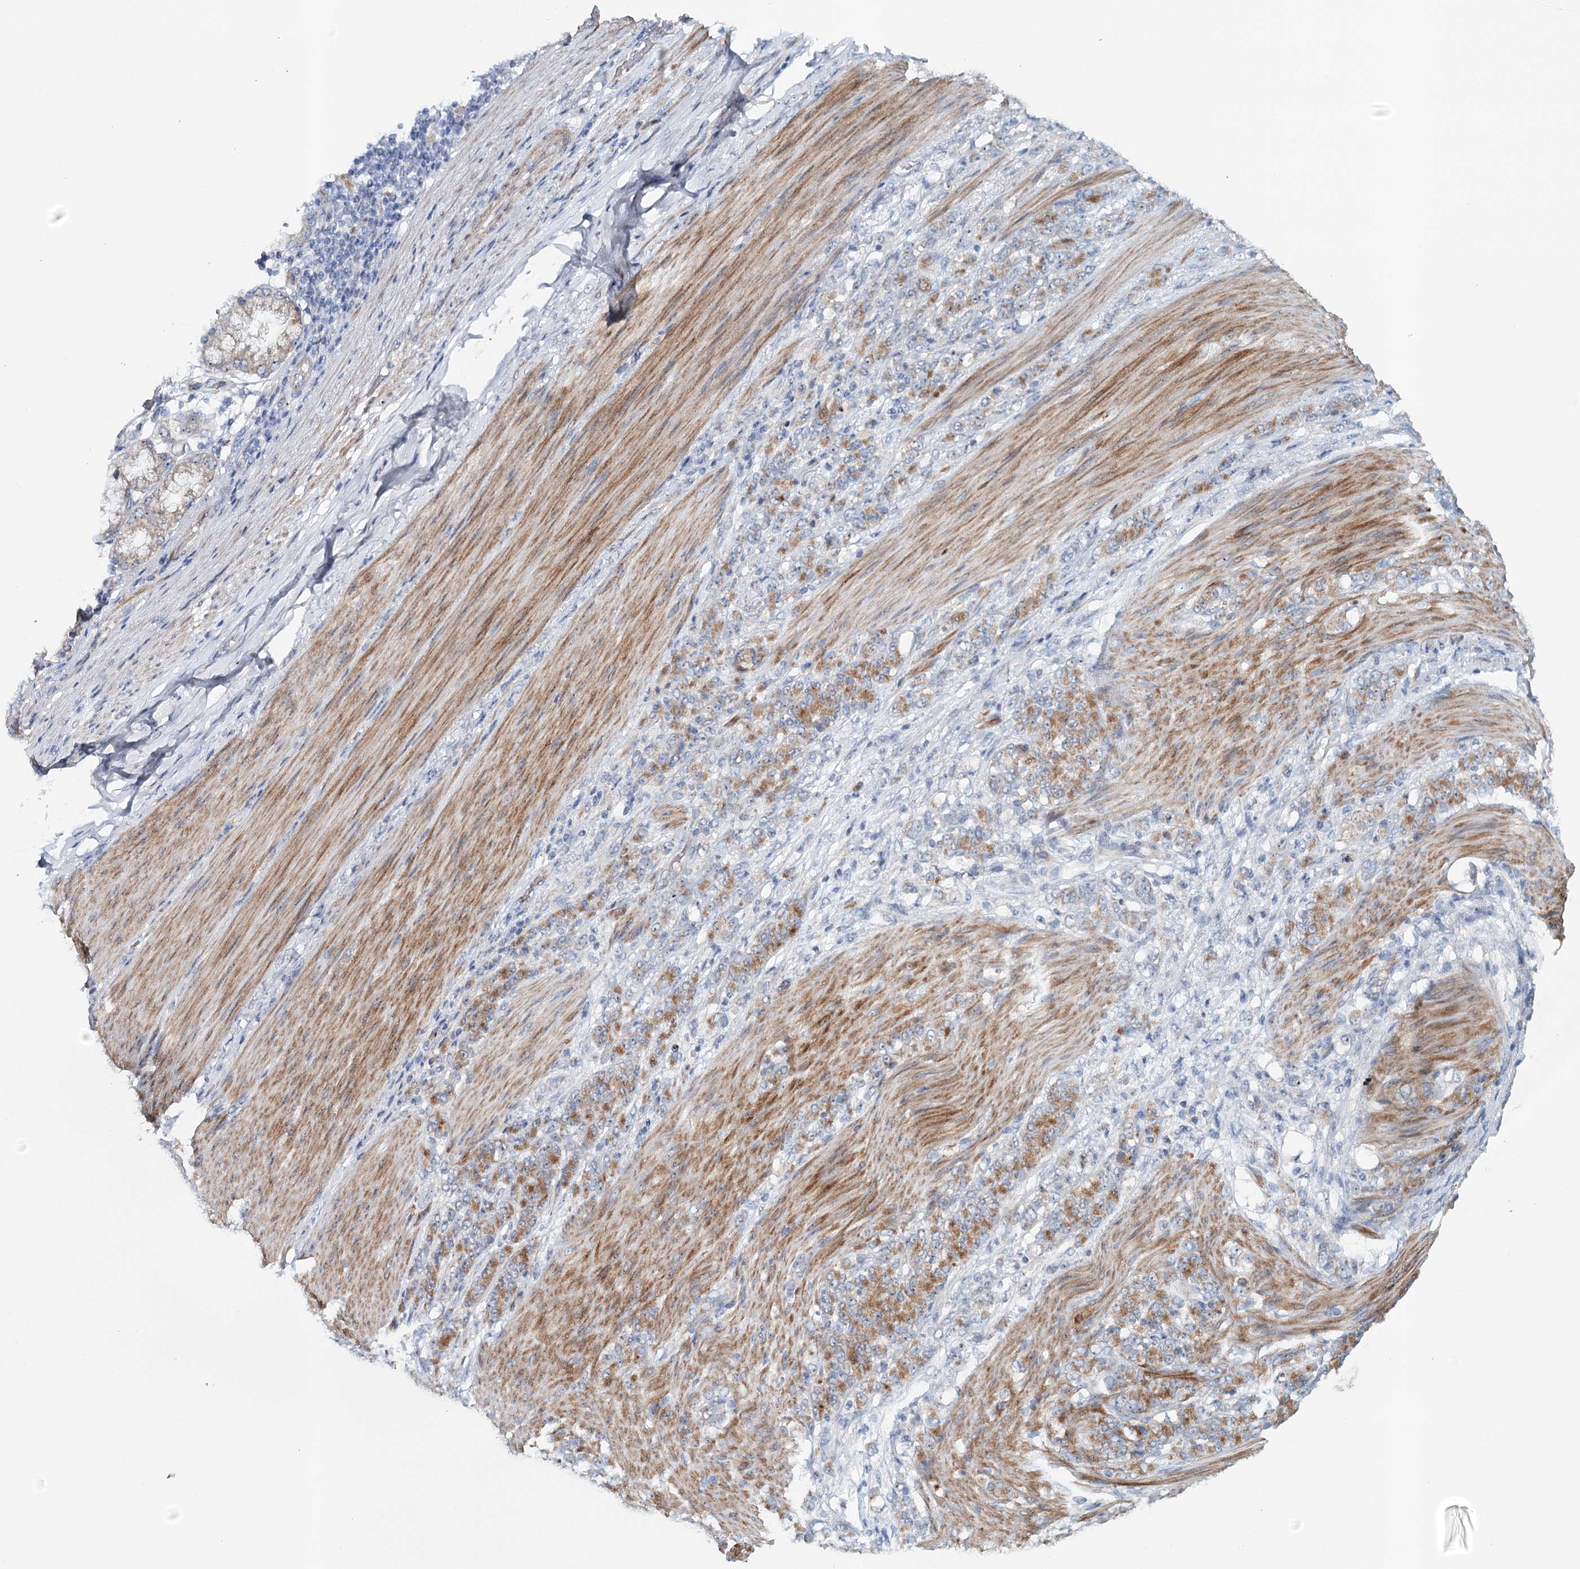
{"staining": {"intensity": "moderate", "quantity": ">75%", "location": "cytoplasmic/membranous"}, "tissue": "stomach cancer", "cell_type": "Tumor cells", "image_type": "cancer", "snomed": [{"axis": "morphology", "description": "Adenocarcinoma, NOS"}, {"axis": "topography", "description": "Stomach"}], "caption": "Brown immunohistochemical staining in stomach cancer (adenocarcinoma) displays moderate cytoplasmic/membranous staining in approximately >75% of tumor cells. The protein is shown in brown color, while the nuclei are stained blue.", "gene": "RBM43", "patient": {"sex": "female", "age": 79}}